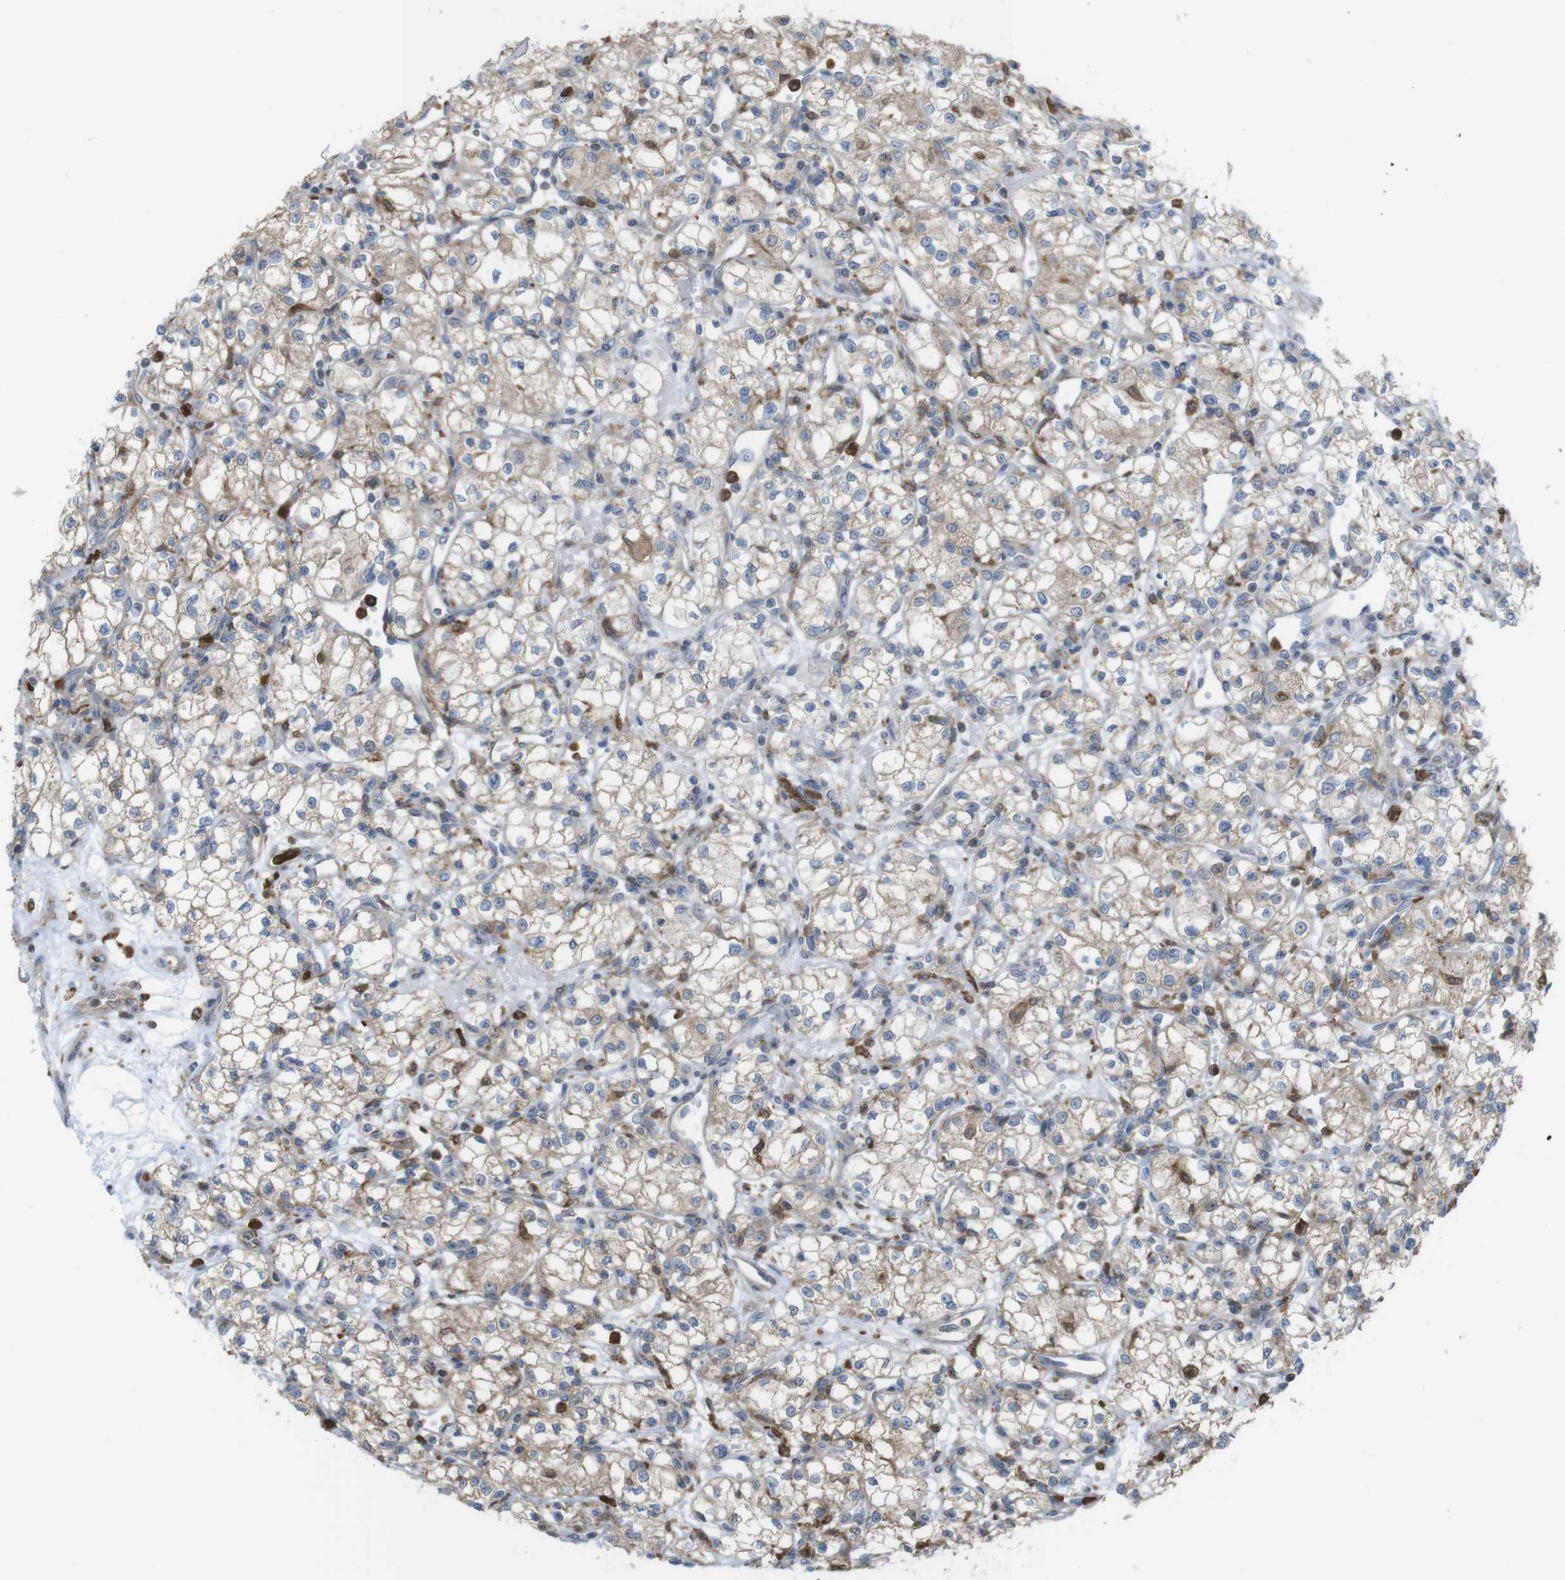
{"staining": {"intensity": "weak", "quantity": ">75%", "location": "cytoplasmic/membranous"}, "tissue": "renal cancer", "cell_type": "Tumor cells", "image_type": "cancer", "snomed": [{"axis": "morphology", "description": "Normal tissue, NOS"}, {"axis": "morphology", "description": "Adenocarcinoma, NOS"}, {"axis": "topography", "description": "Kidney"}], "caption": "Tumor cells show low levels of weak cytoplasmic/membranous expression in approximately >75% of cells in renal adenocarcinoma. Ihc stains the protein of interest in brown and the nuclei are stained blue.", "gene": "PRKCD", "patient": {"sex": "male", "age": 59}}